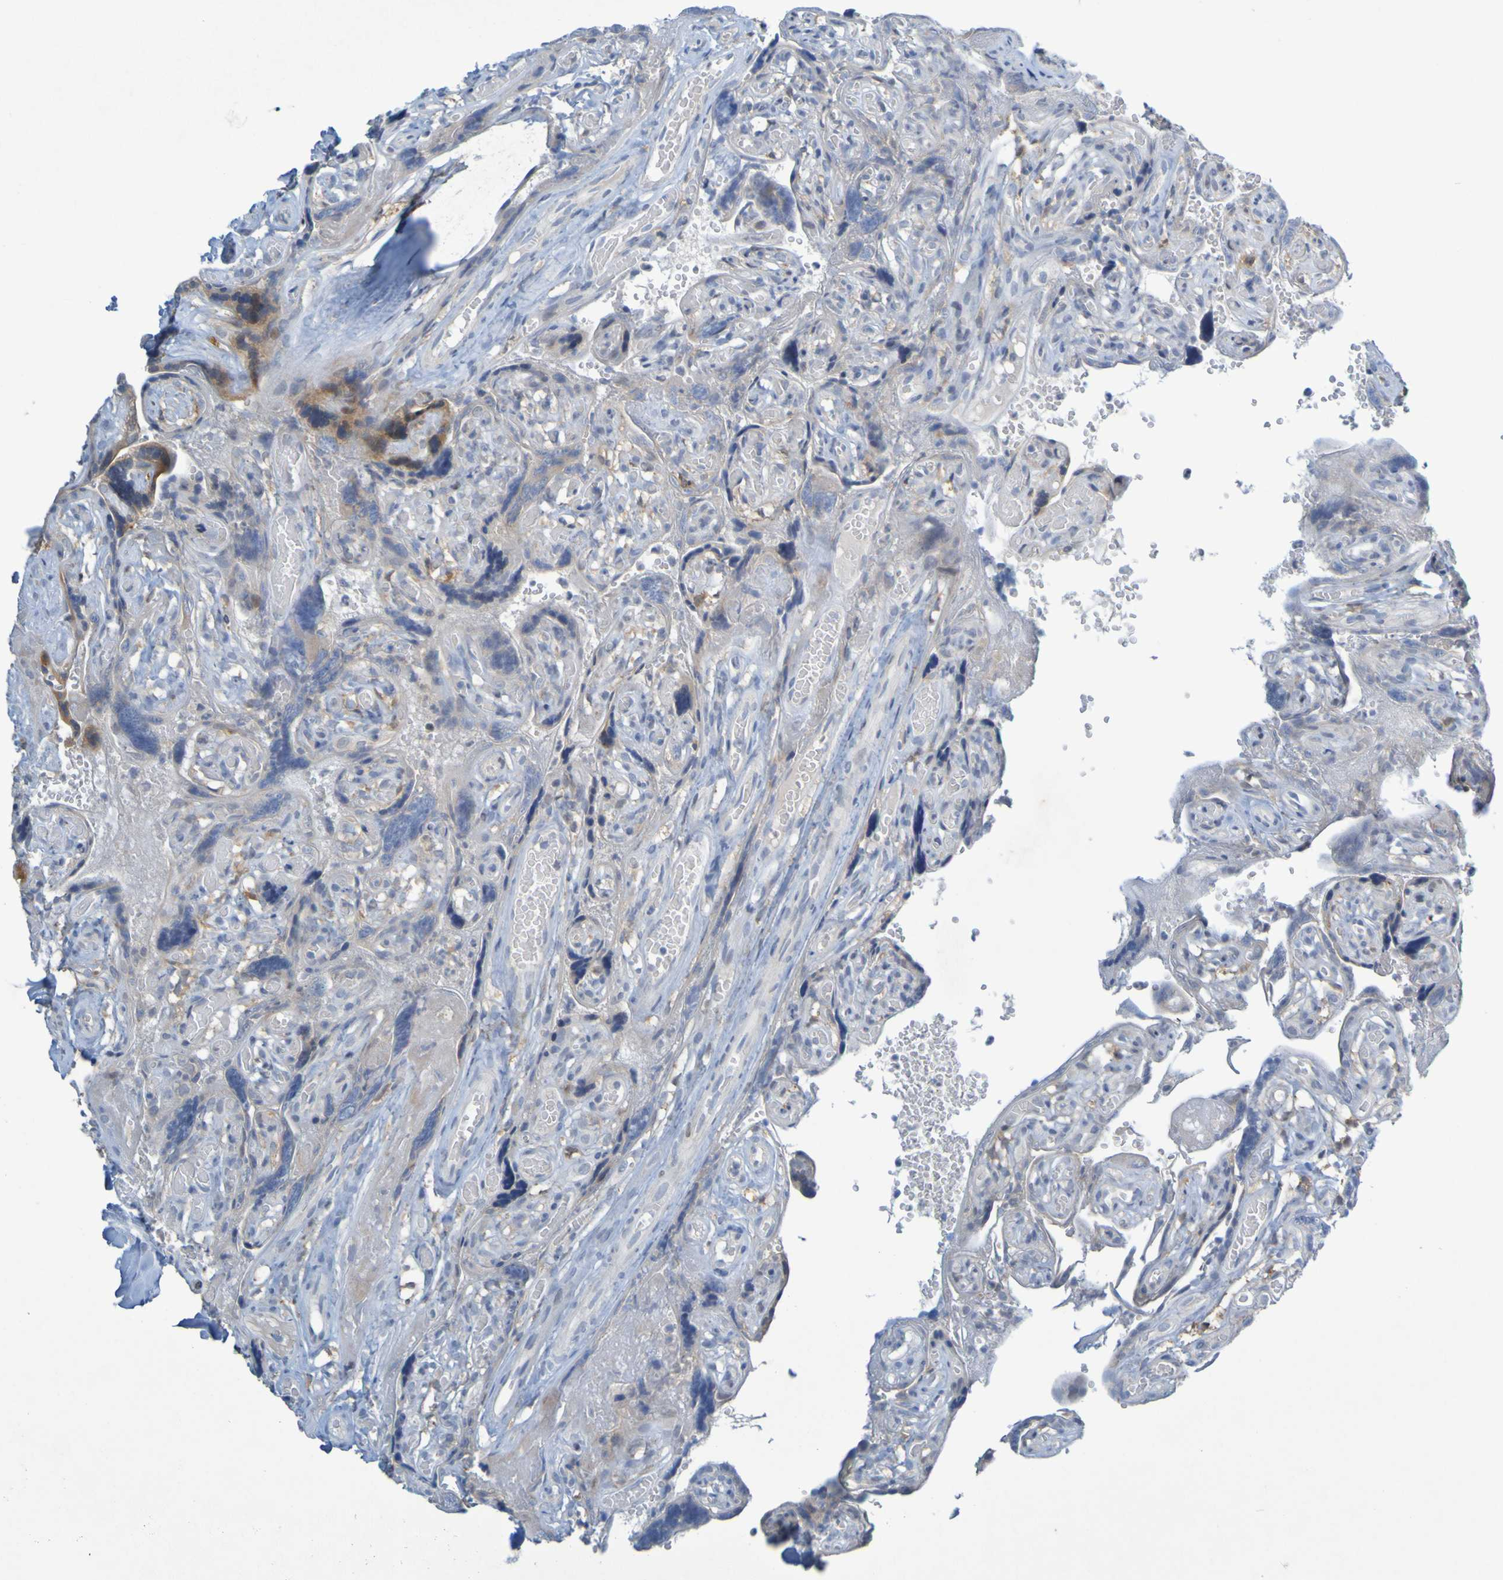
{"staining": {"intensity": "weak", "quantity": ">75%", "location": "cytoplasmic/membranous"}, "tissue": "placenta", "cell_type": "Decidual cells", "image_type": "normal", "snomed": [{"axis": "morphology", "description": "Normal tissue, NOS"}, {"axis": "topography", "description": "Placenta"}], "caption": "IHC histopathology image of normal placenta stained for a protein (brown), which demonstrates low levels of weak cytoplasmic/membranous positivity in approximately >75% of decidual cells.", "gene": "LILRB5", "patient": {"sex": "female", "age": 30}}